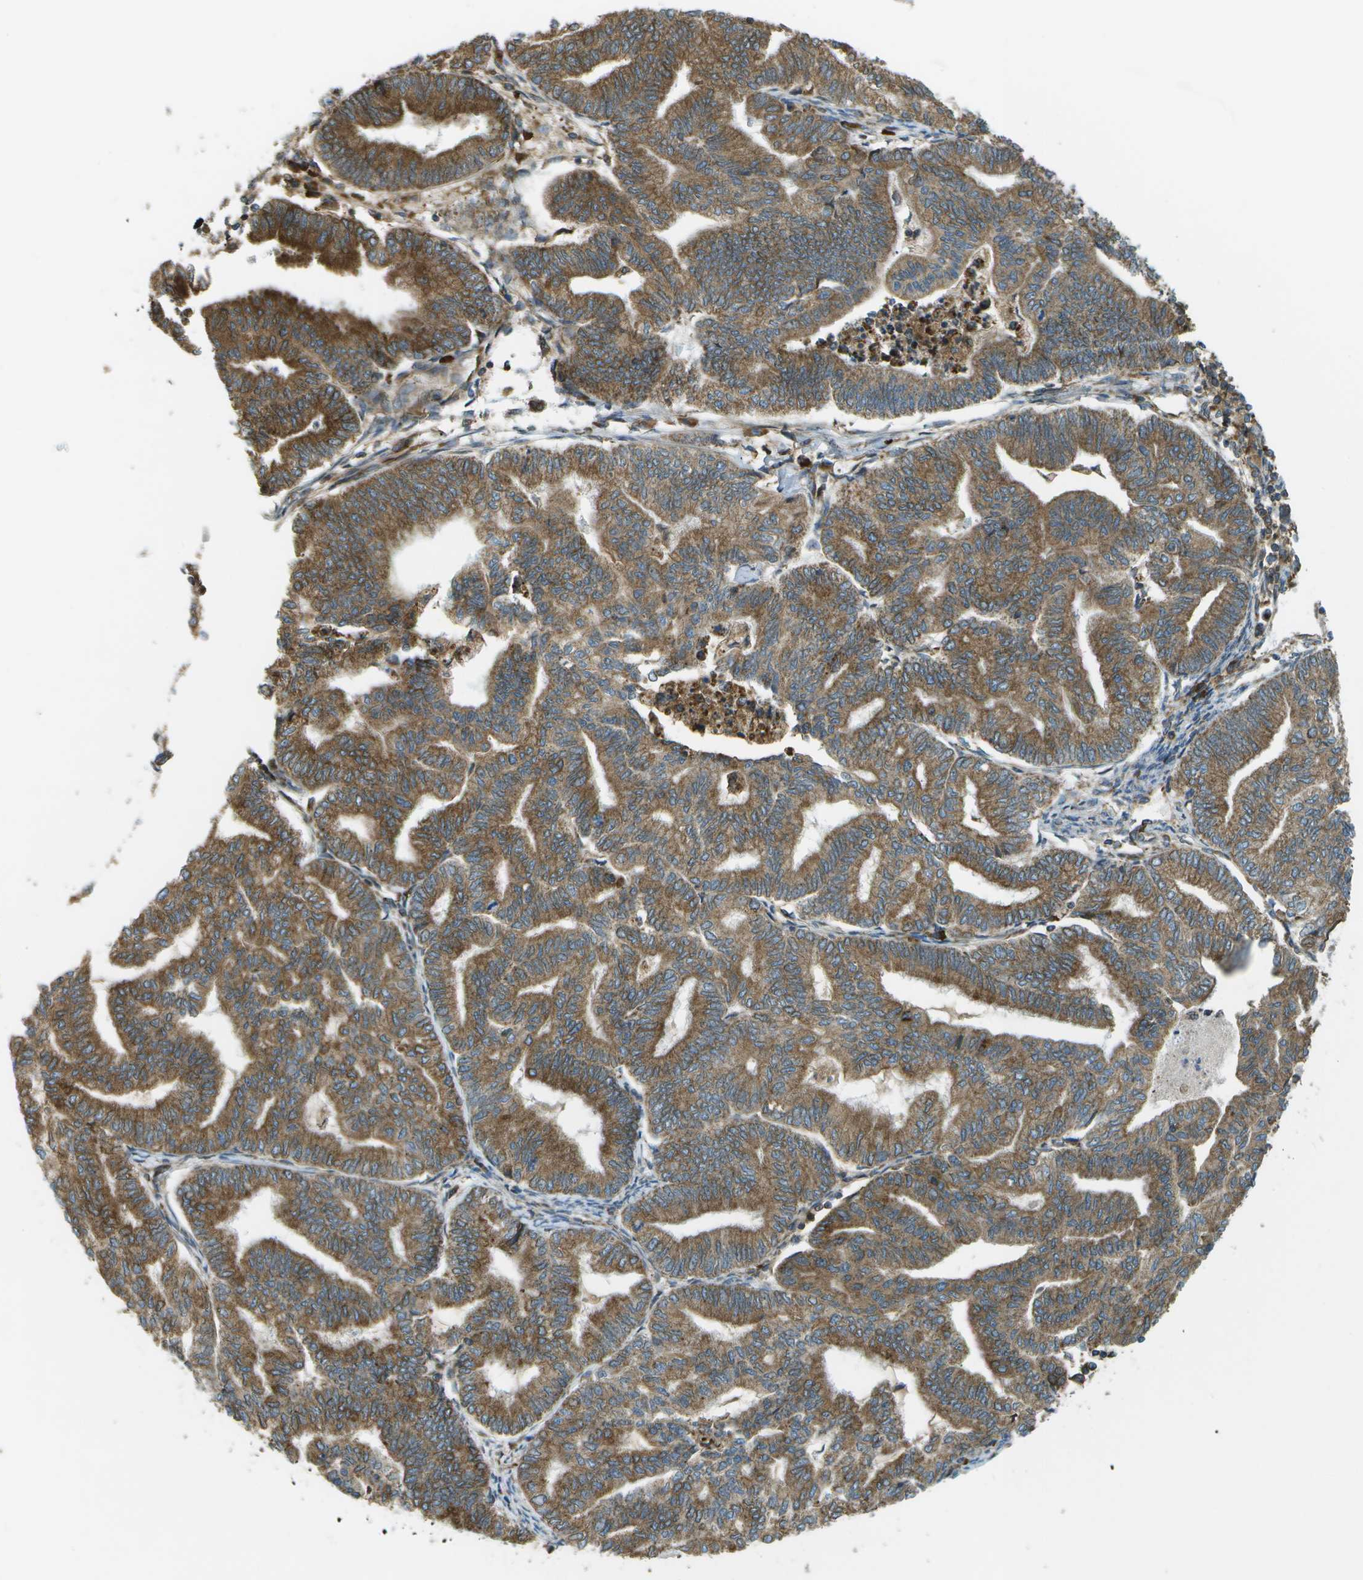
{"staining": {"intensity": "strong", "quantity": ">75%", "location": "cytoplasmic/membranous"}, "tissue": "endometrial cancer", "cell_type": "Tumor cells", "image_type": "cancer", "snomed": [{"axis": "morphology", "description": "Adenocarcinoma, NOS"}, {"axis": "topography", "description": "Endometrium"}], "caption": "This micrograph exhibits IHC staining of endometrial cancer (adenocarcinoma), with high strong cytoplasmic/membranous expression in approximately >75% of tumor cells.", "gene": "USP30", "patient": {"sex": "female", "age": 79}}